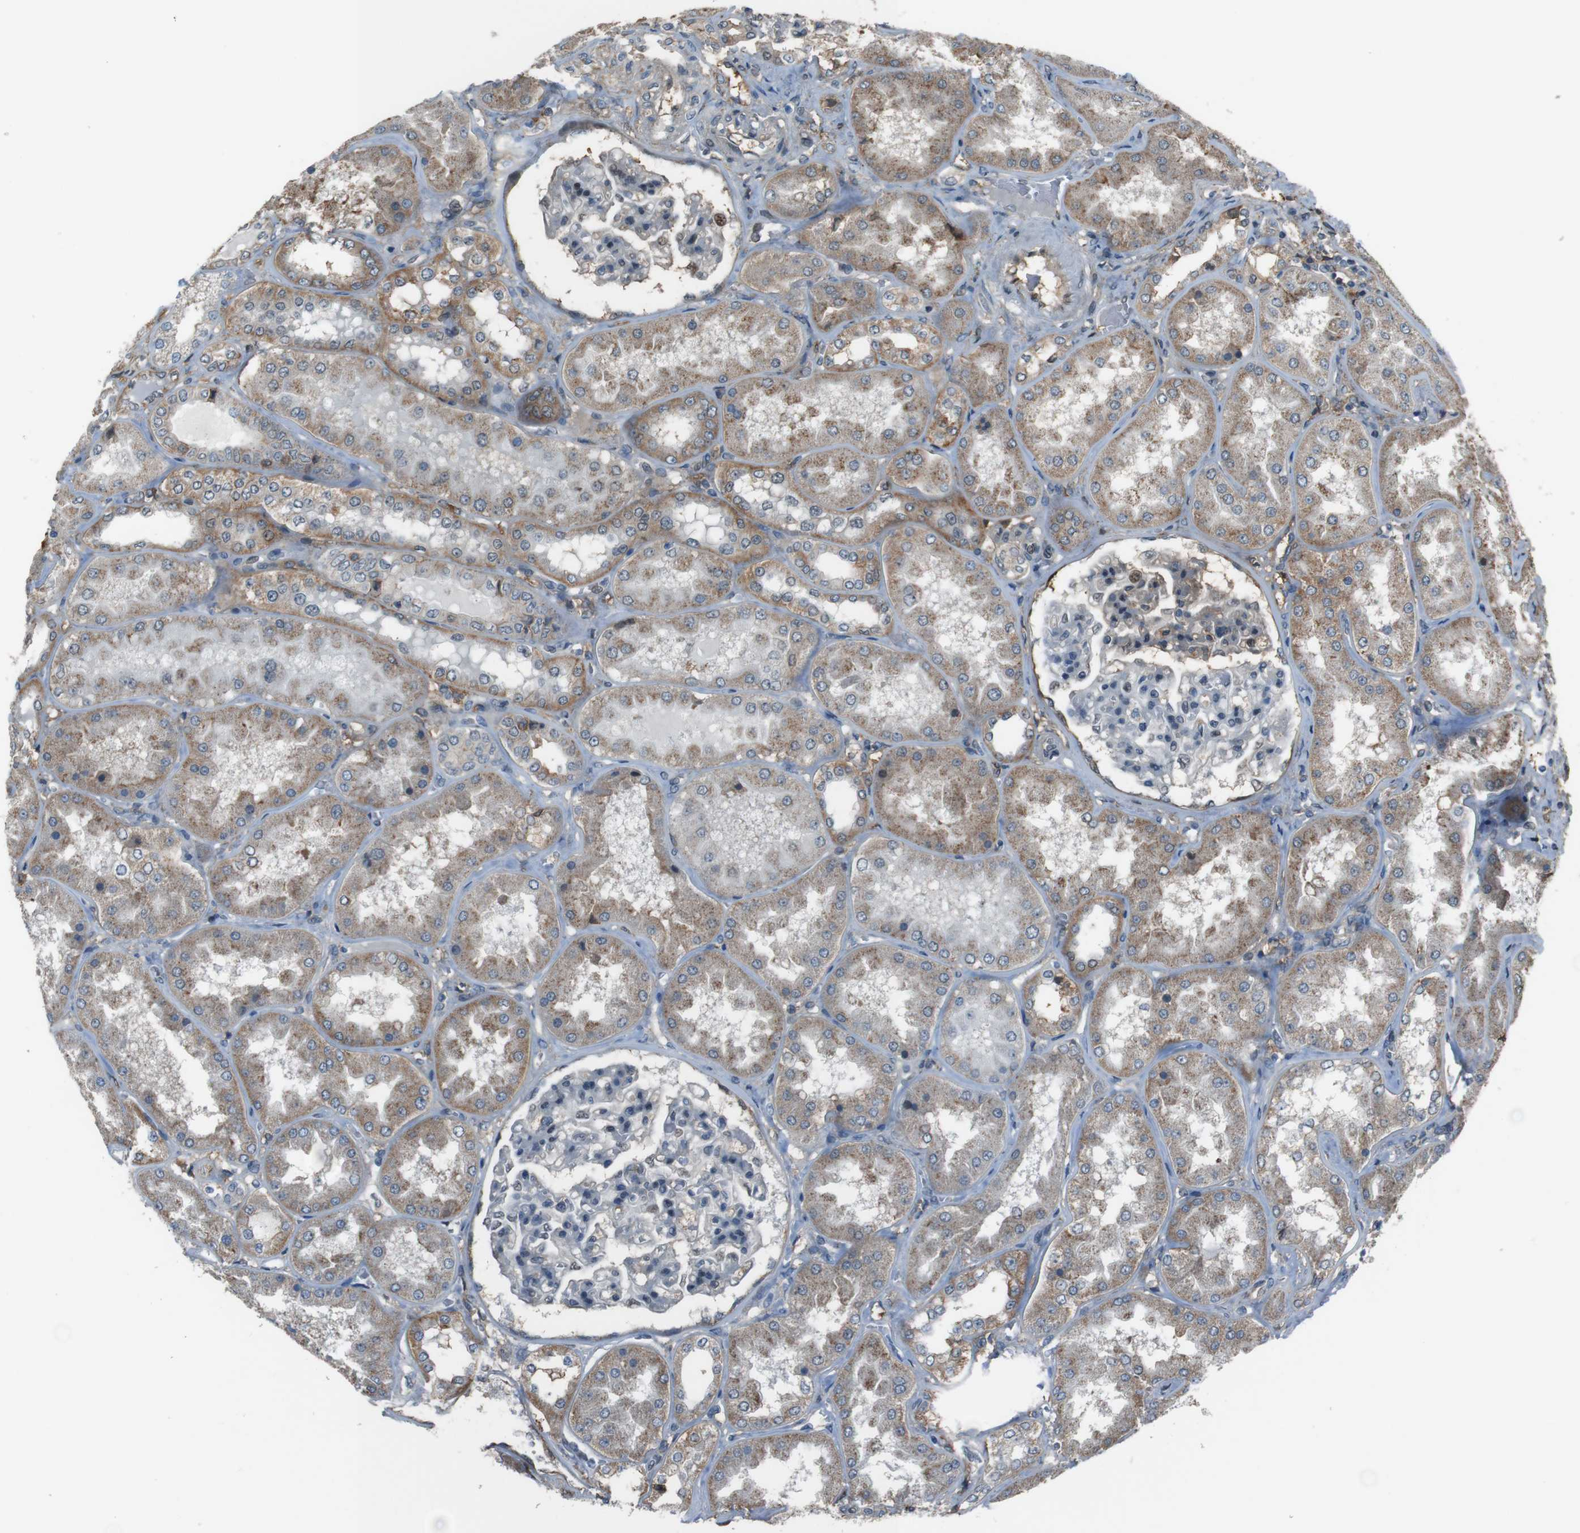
{"staining": {"intensity": "negative", "quantity": "none", "location": "none"}, "tissue": "kidney", "cell_type": "Cells in glomeruli", "image_type": "normal", "snomed": [{"axis": "morphology", "description": "Normal tissue, NOS"}, {"axis": "topography", "description": "Kidney"}], "caption": "Immunohistochemistry image of unremarkable kidney: kidney stained with DAB demonstrates no significant protein expression in cells in glomeruli. (Stains: DAB immunohistochemistry (IHC) with hematoxylin counter stain, Microscopy: brightfield microscopy at high magnification).", "gene": "ATP2B1", "patient": {"sex": "female", "age": 56}}